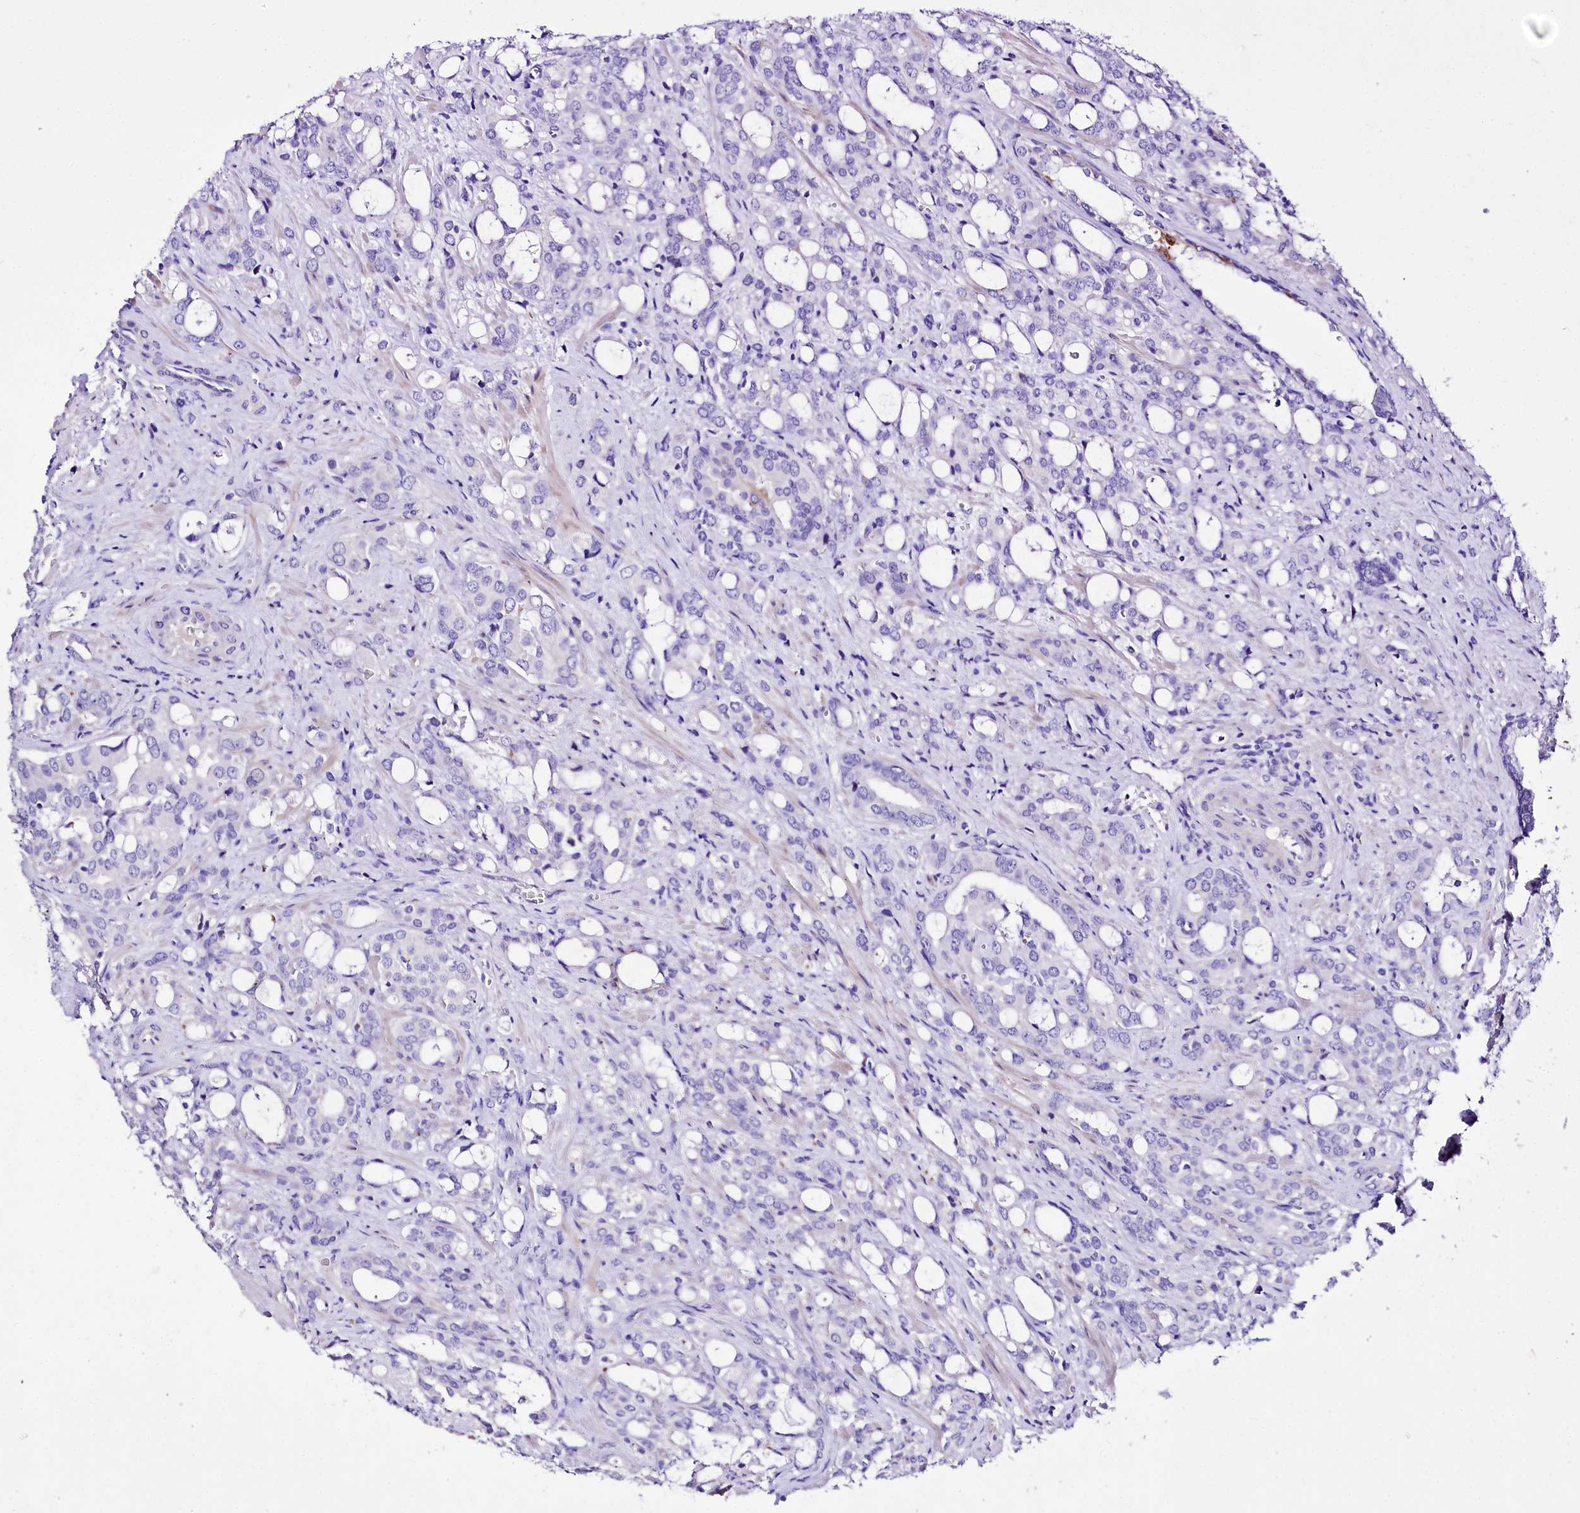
{"staining": {"intensity": "negative", "quantity": "none", "location": "none"}, "tissue": "prostate cancer", "cell_type": "Tumor cells", "image_type": "cancer", "snomed": [{"axis": "morphology", "description": "Adenocarcinoma, High grade"}, {"axis": "topography", "description": "Prostate"}], "caption": "Immunohistochemistry histopathology image of human prostate cancer stained for a protein (brown), which displays no expression in tumor cells.", "gene": "A2ML1", "patient": {"sex": "male", "age": 72}}